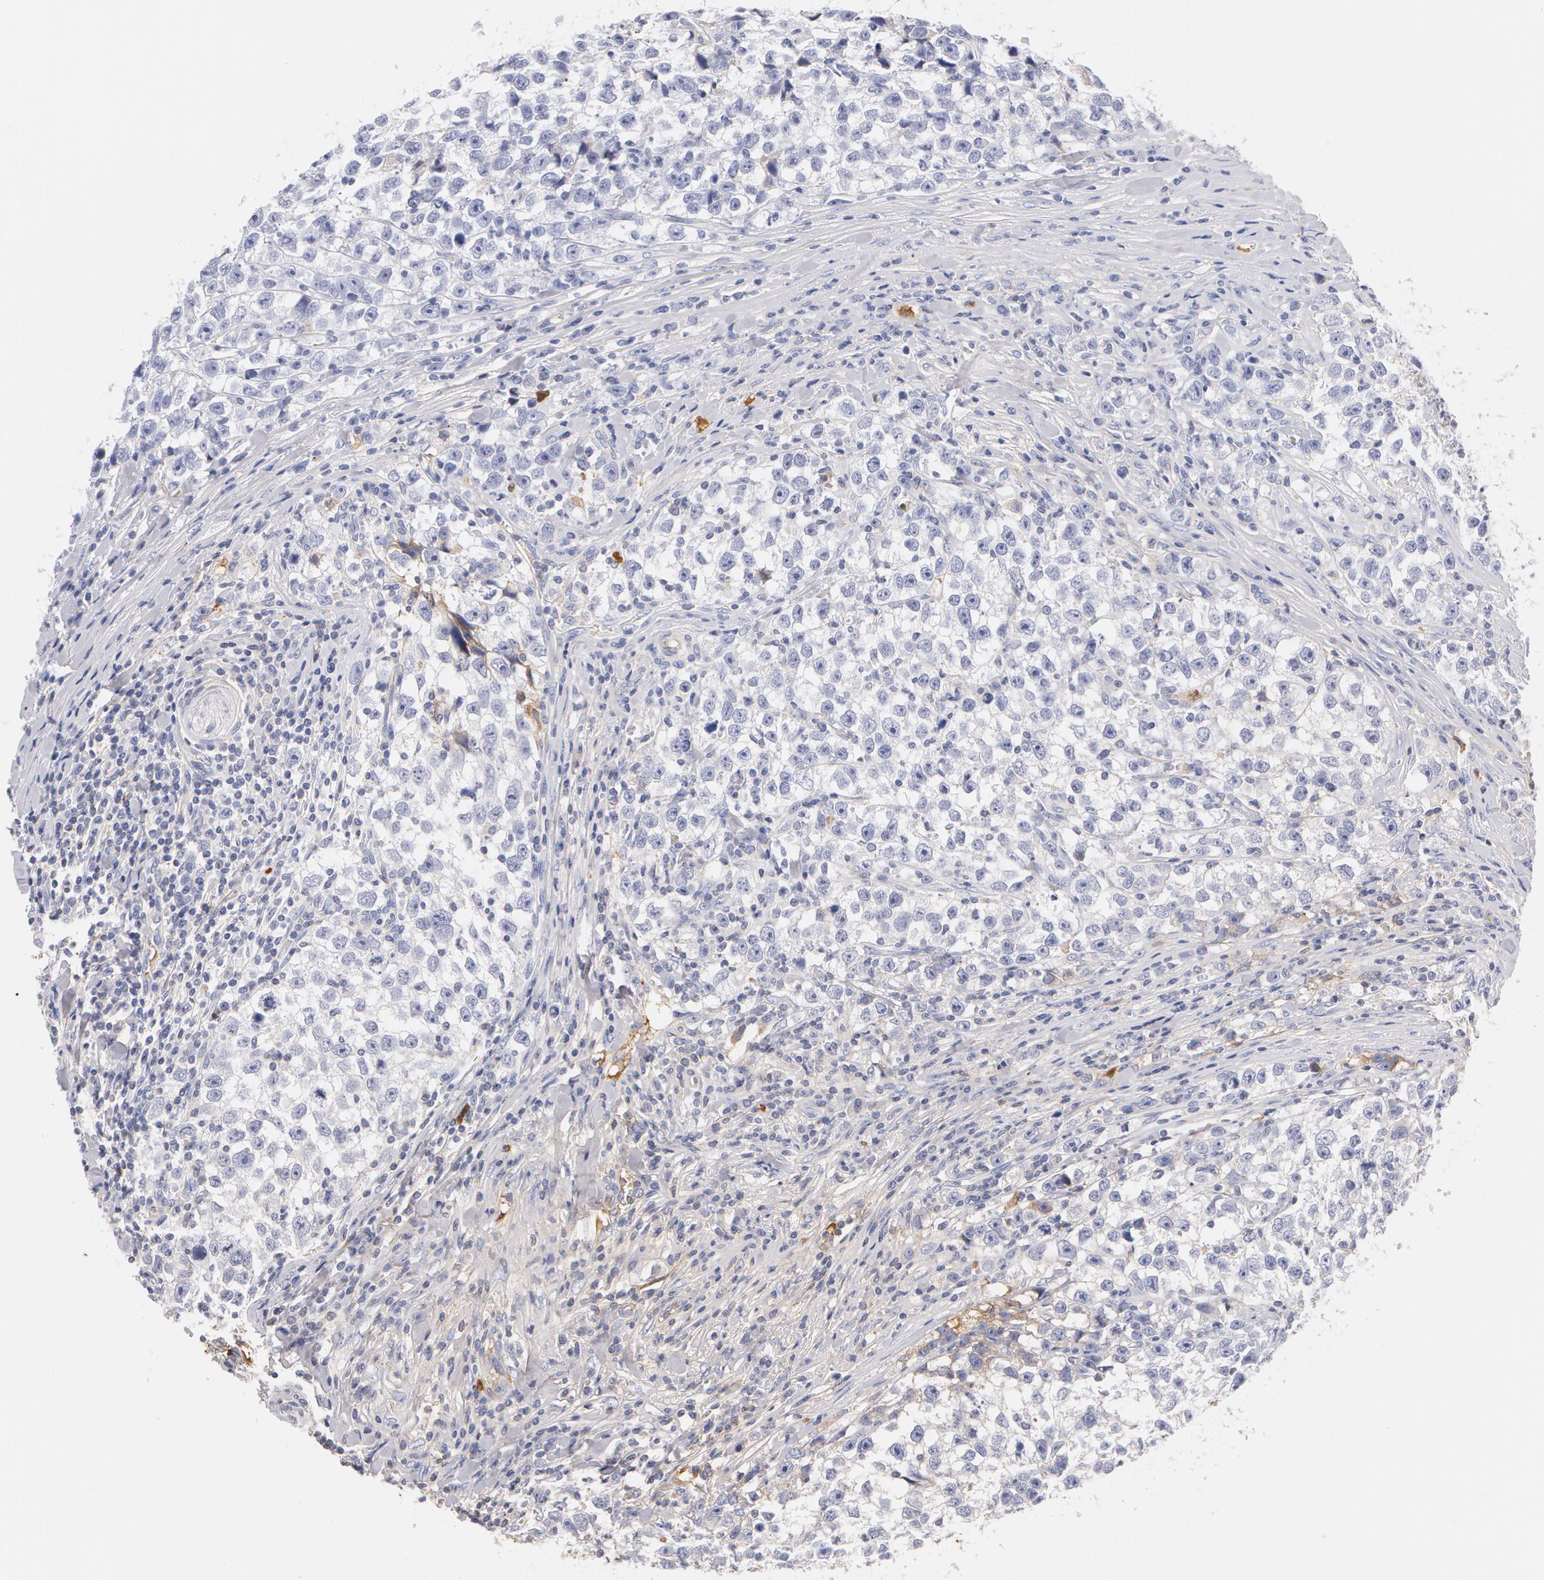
{"staining": {"intensity": "weak", "quantity": "<25%", "location": "cytoplasmic/membranous"}, "tissue": "testis cancer", "cell_type": "Tumor cells", "image_type": "cancer", "snomed": [{"axis": "morphology", "description": "Seminoma, NOS"}, {"axis": "morphology", "description": "Carcinoma, Embryonal, NOS"}, {"axis": "topography", "description": "Testis"}], "caption": "IHC image of testis seminoma stained for a protein (brown), which exhibits no positivity in tumor cells. Nuclei are stained in blue.", "gene": "GC", "patient": {"sex": "male", "age": 30}}